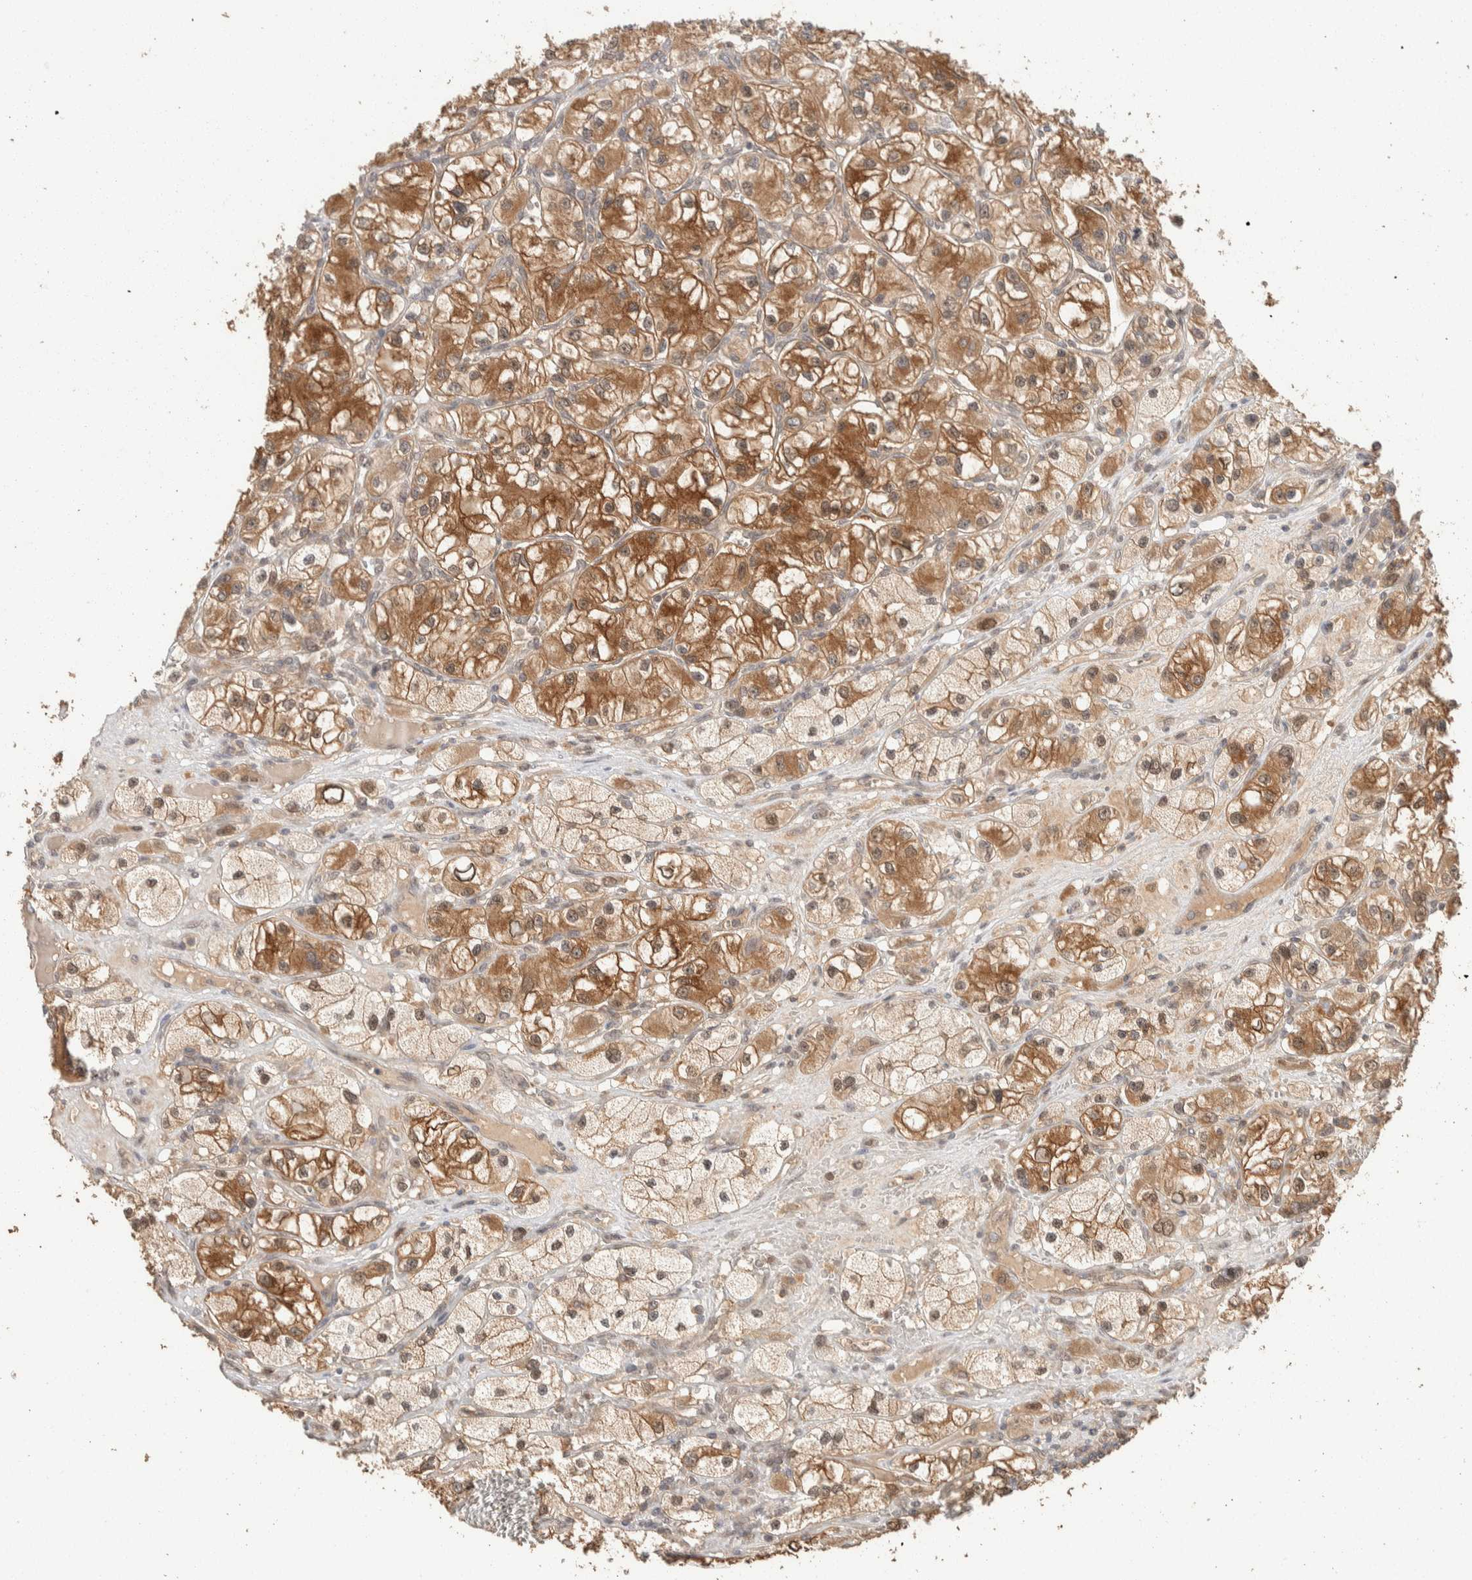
{"staining": {"intensity": "moderate", "quantity": ">75%", "location": "cytoplasmic/membranous,nuclear"}, "tissue": "renal cancer", "cell_type": "Tumor cells", "image_type": "cancer", "snomed": [{"axis": "morphology", "description": "Adenocarcinoma, NOS"}, {"axis": "topography", "description": "Kidney"}], "caption": "About >75% of tumor cells in renal cancer reveal moderate cytoplasmic/membranous and nuclear protein staining as visualized by brown immunohistochemical staining.", "gene": "ZNF567", "patient": {"sex": "female", "age": 57}}